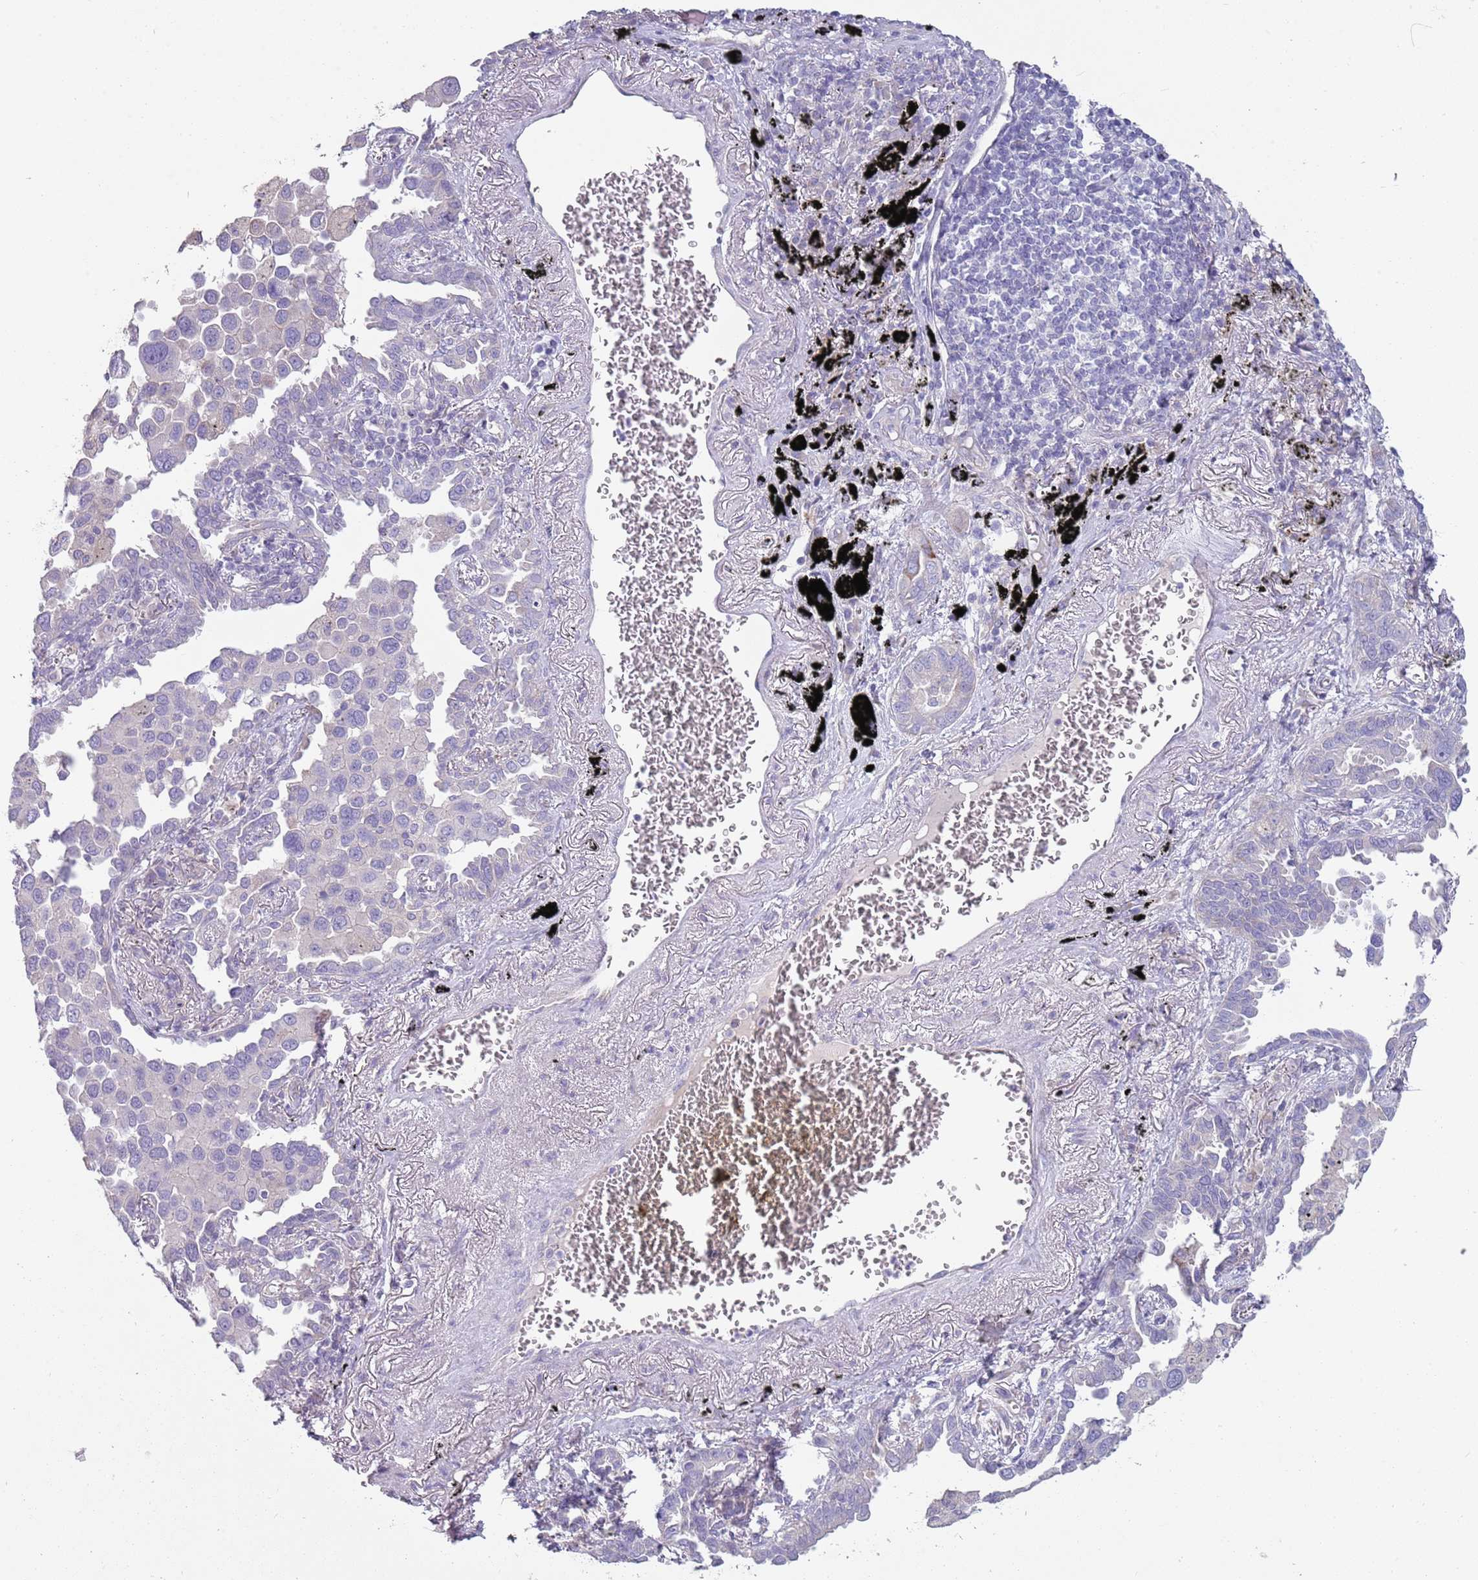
{"staining": {"intensity": "negative", "quantity": "none", "location": "none"}, "tissue": "lung cancer", "cell_type": "Tumor cells", "image_type": "cancer", "snomed": [{"axis": "morphology", "description": "Adenocarcinoma, NOS"}, {"axis": "topography", "description": "Lung"}], "caption": "Immunohistochemical staining of lung cancer demonstrates no significant expression in tumor cells. (DAB IHC visualized using brightfield microscopy, high magnification).", "gene": "ZNF583", "patient": {"sex": "male", "age": 67}}